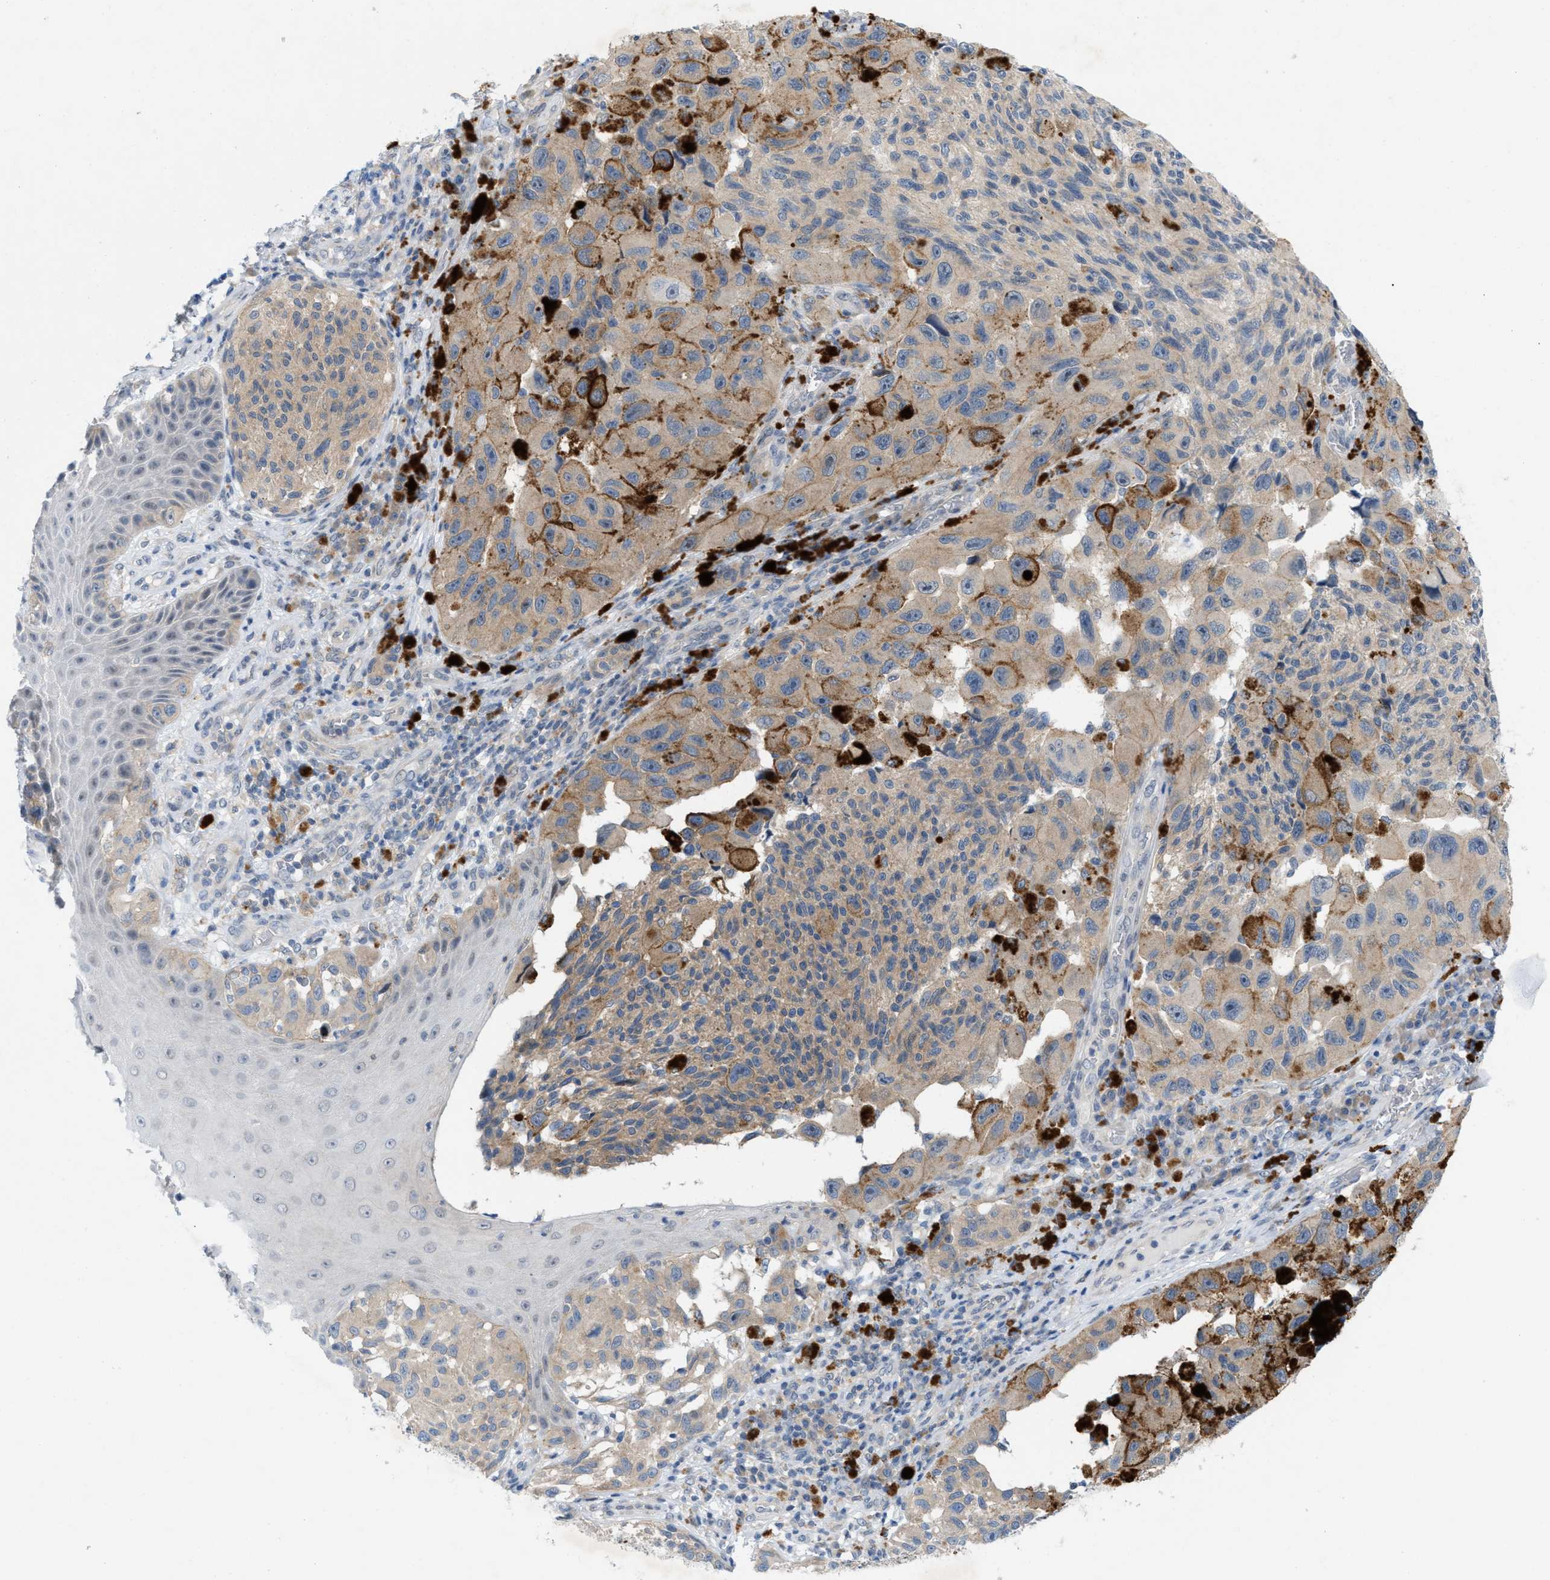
{"staining": {"intensity": "weak", "quantity": "<25%", "location": "cytoplasmic/membranous"}, "tissue": "melanoma", "cell_type": "Tumor cells", "image_type": "cancer", "snomed": [{"axis": "morphology", "description": "Malignant melanoma, NOS"}, {"axis": "topography", "description": "Skin"}], "caption": "DAB (3,3'-diaminobenzidine) immunohistochemical staining of melanoma exhibits no significant positivity in tumor cells.", "gene": "WIPI2", "patient": {"sex": "female", "age": 73}}